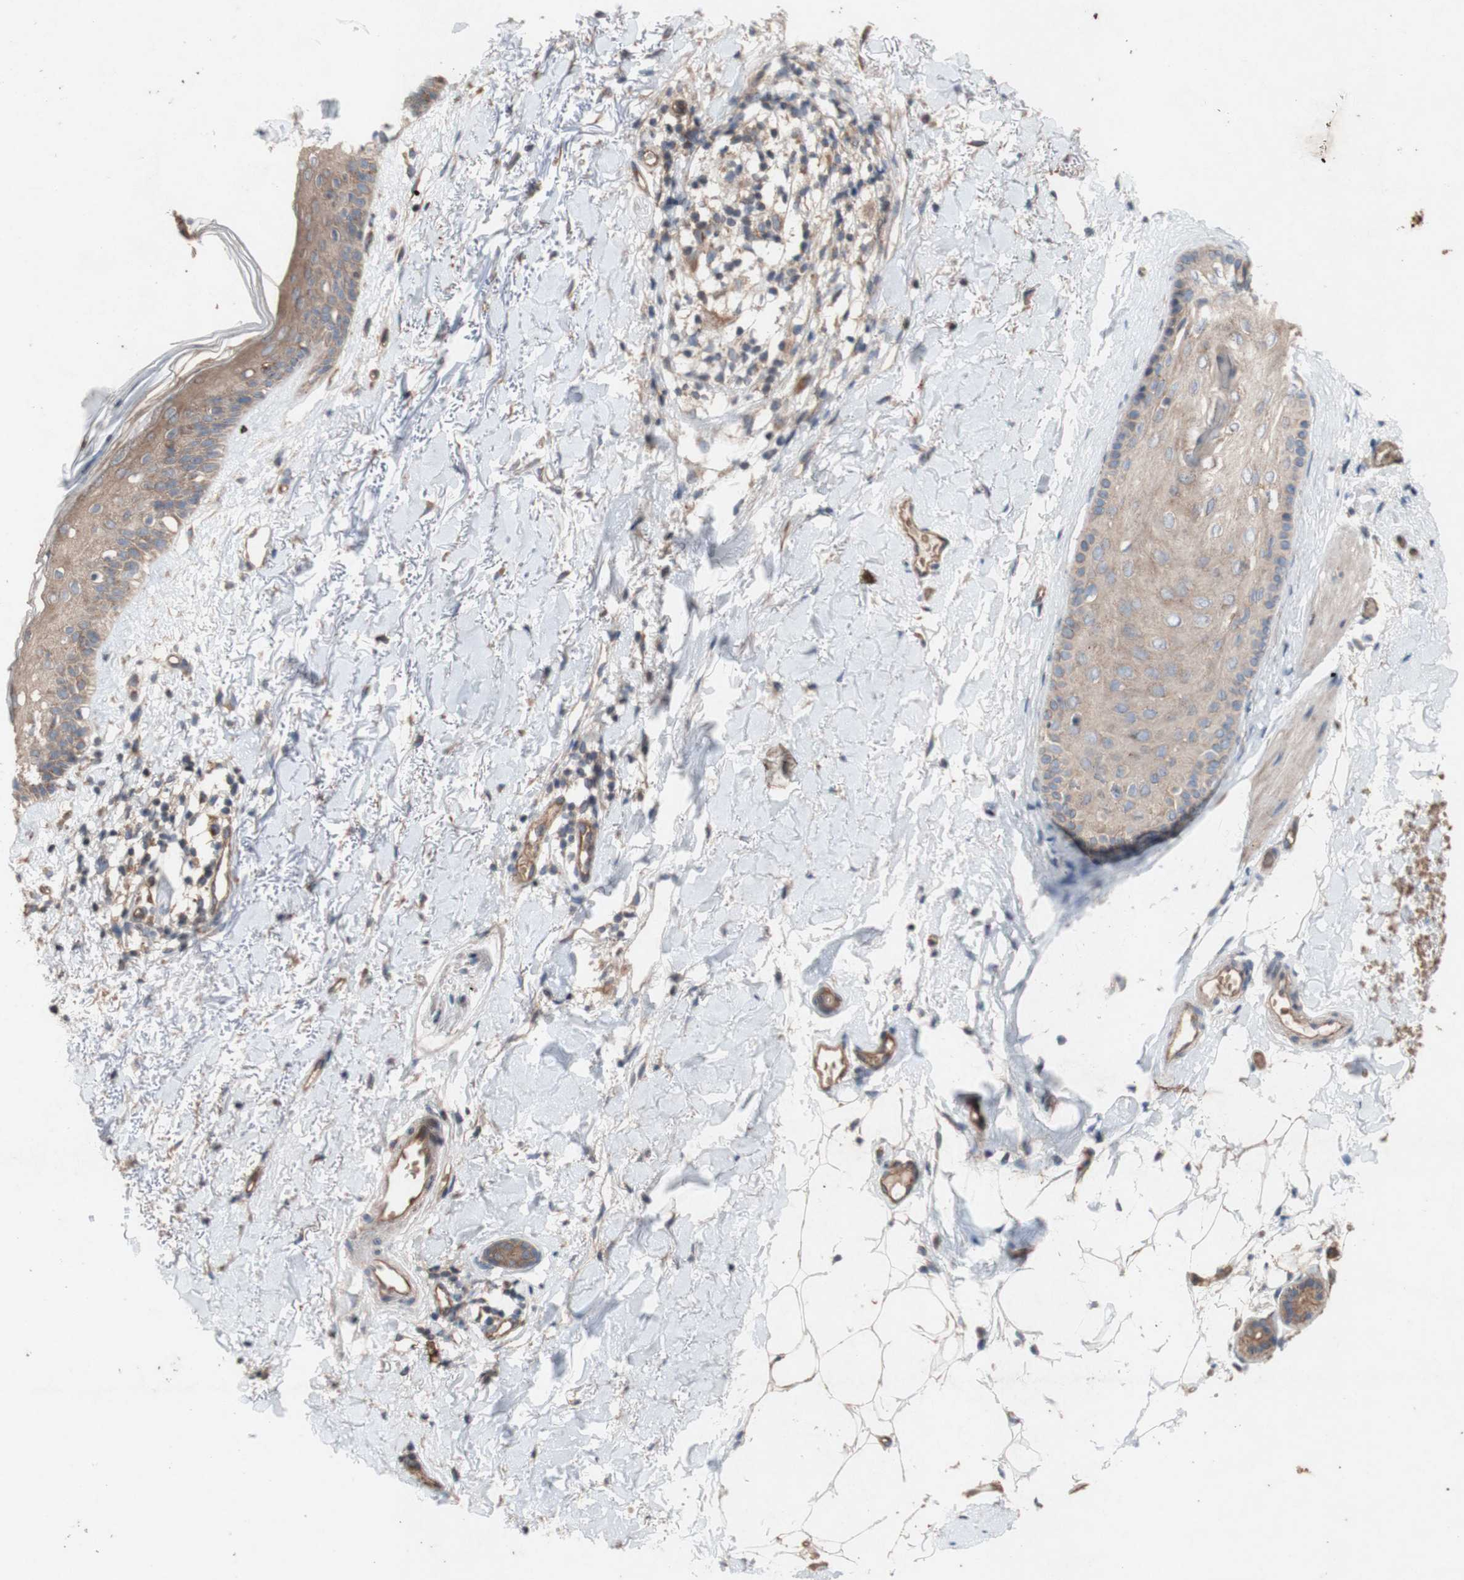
{"staining": {"intensity": "weak", "quantity": ">75%", "location": "cytoplasmic/membranous"}, "tissue": "skin cancer", "cell_type": "Tumor cells", "image_type": "cancer", "snomed": [{"axis": "morphology", "description": "Normal tissue, NOS"}, {"axis": "morphology", "description": "Basal cell carcinoma"}, {"axis": "topography", "description": "Skin"}], "caption": "IHC of human skin basal cell carcinoma demonstrates low levels of weak cytoplasmic/membranous expression in about >75% of tumor cells. The protein is stained brown, and the nuclei are stained in blue (DAB (3,3'-diaminobenzidine) IHC with brightfield microscopy, high magnification).", "gene": "TST", "patient": {"sex": "female", "age": 70}}